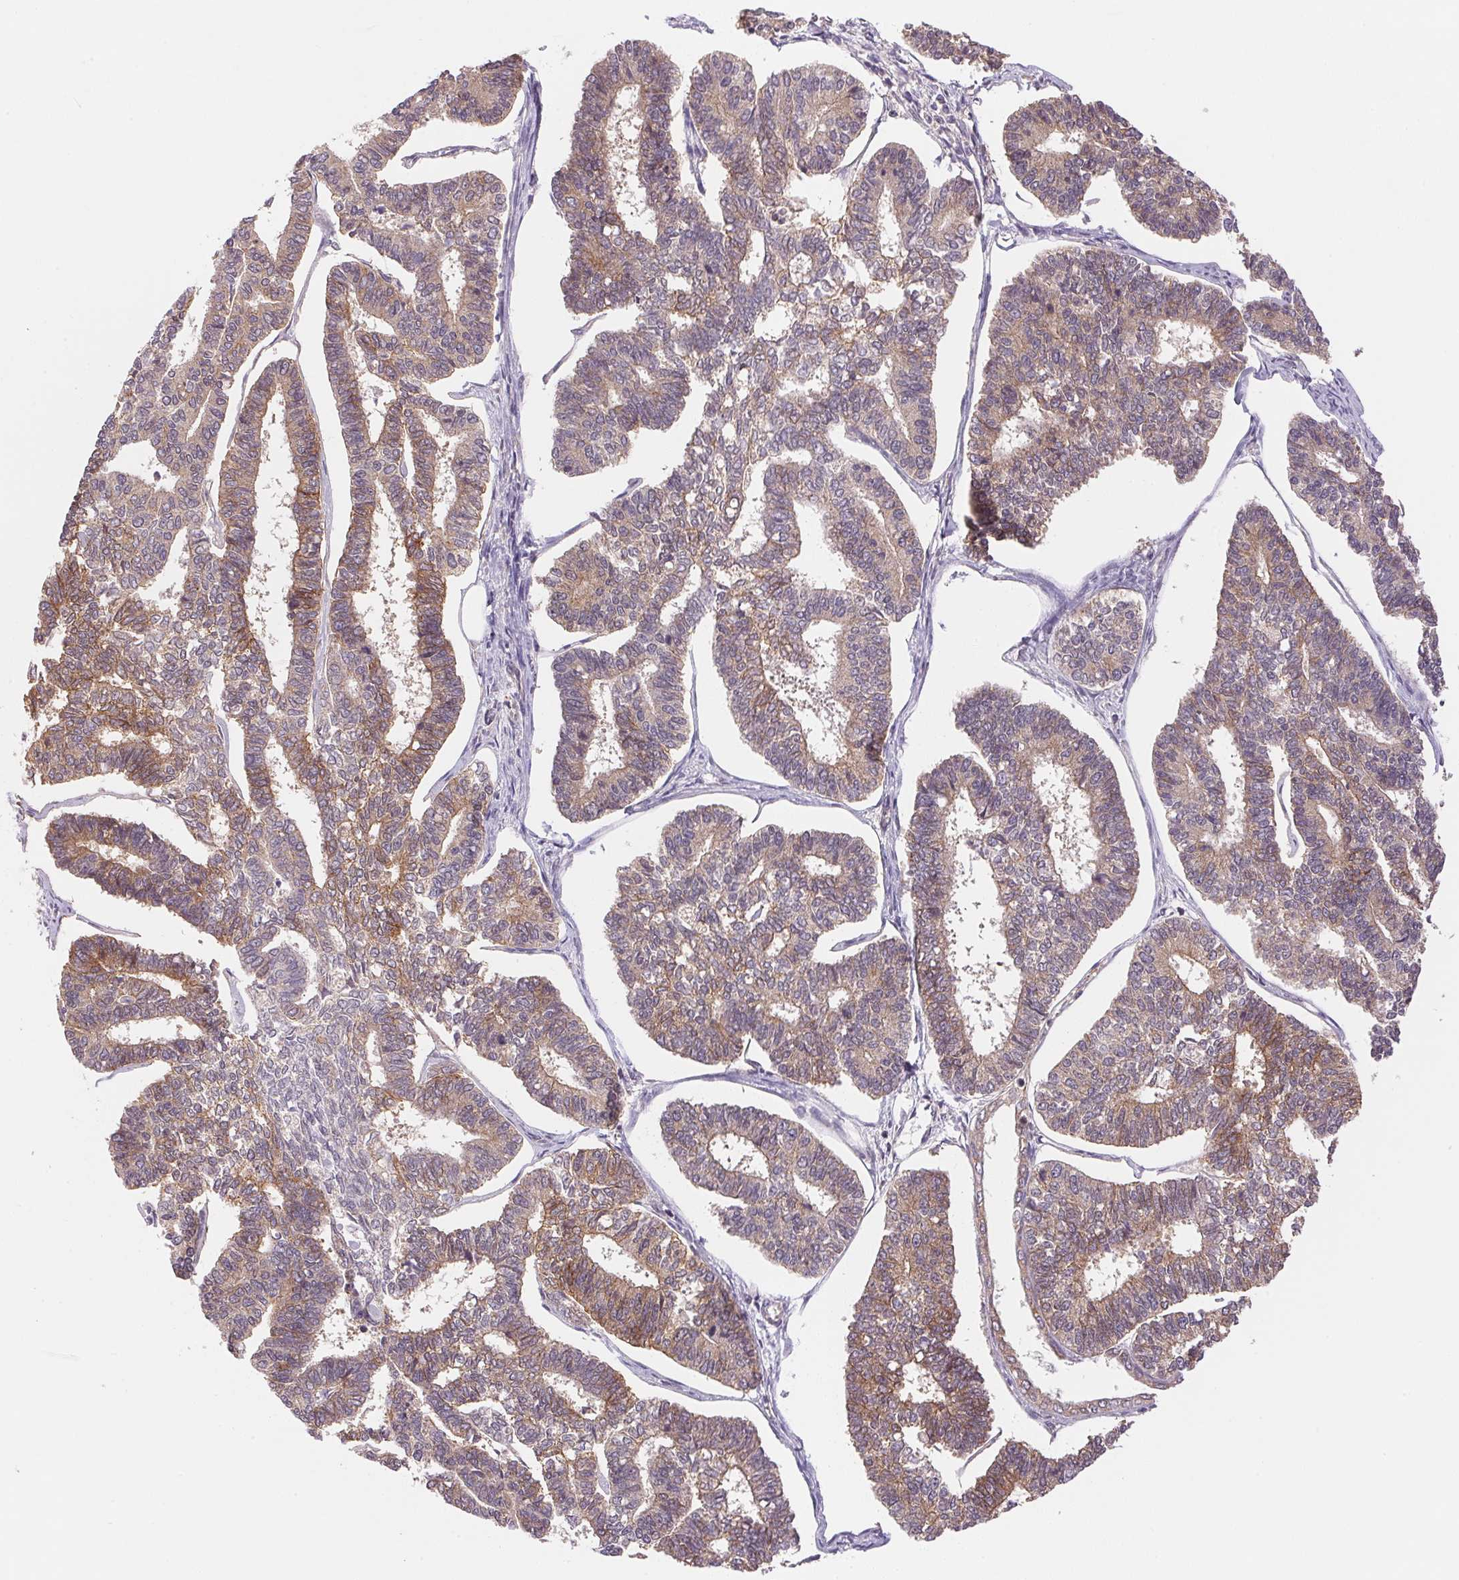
{"staining": {"intensity": "moderate", "quantity": "25%-75%", "location": "cytoplasmic/membranous"}, "tissue": "endometrial cancer", "cell_type": "Tumor cells", "image_type": "cancer", "snomed": [{"axis": "morphology", "description": "Adenocarcinoma, NOS"}, {"axis": "topography", "description": "Endometrium"}], "caption": "DAB (3,3'-diaminobenzidine) immunohistochemical staining of endometrial cancer reveals moderate cytoplasmic/membranous protein expression in approximately 25%-75% of tumor cells.", "gene": "BNIP5", "patient": {"sex": "female", "age": 70}}